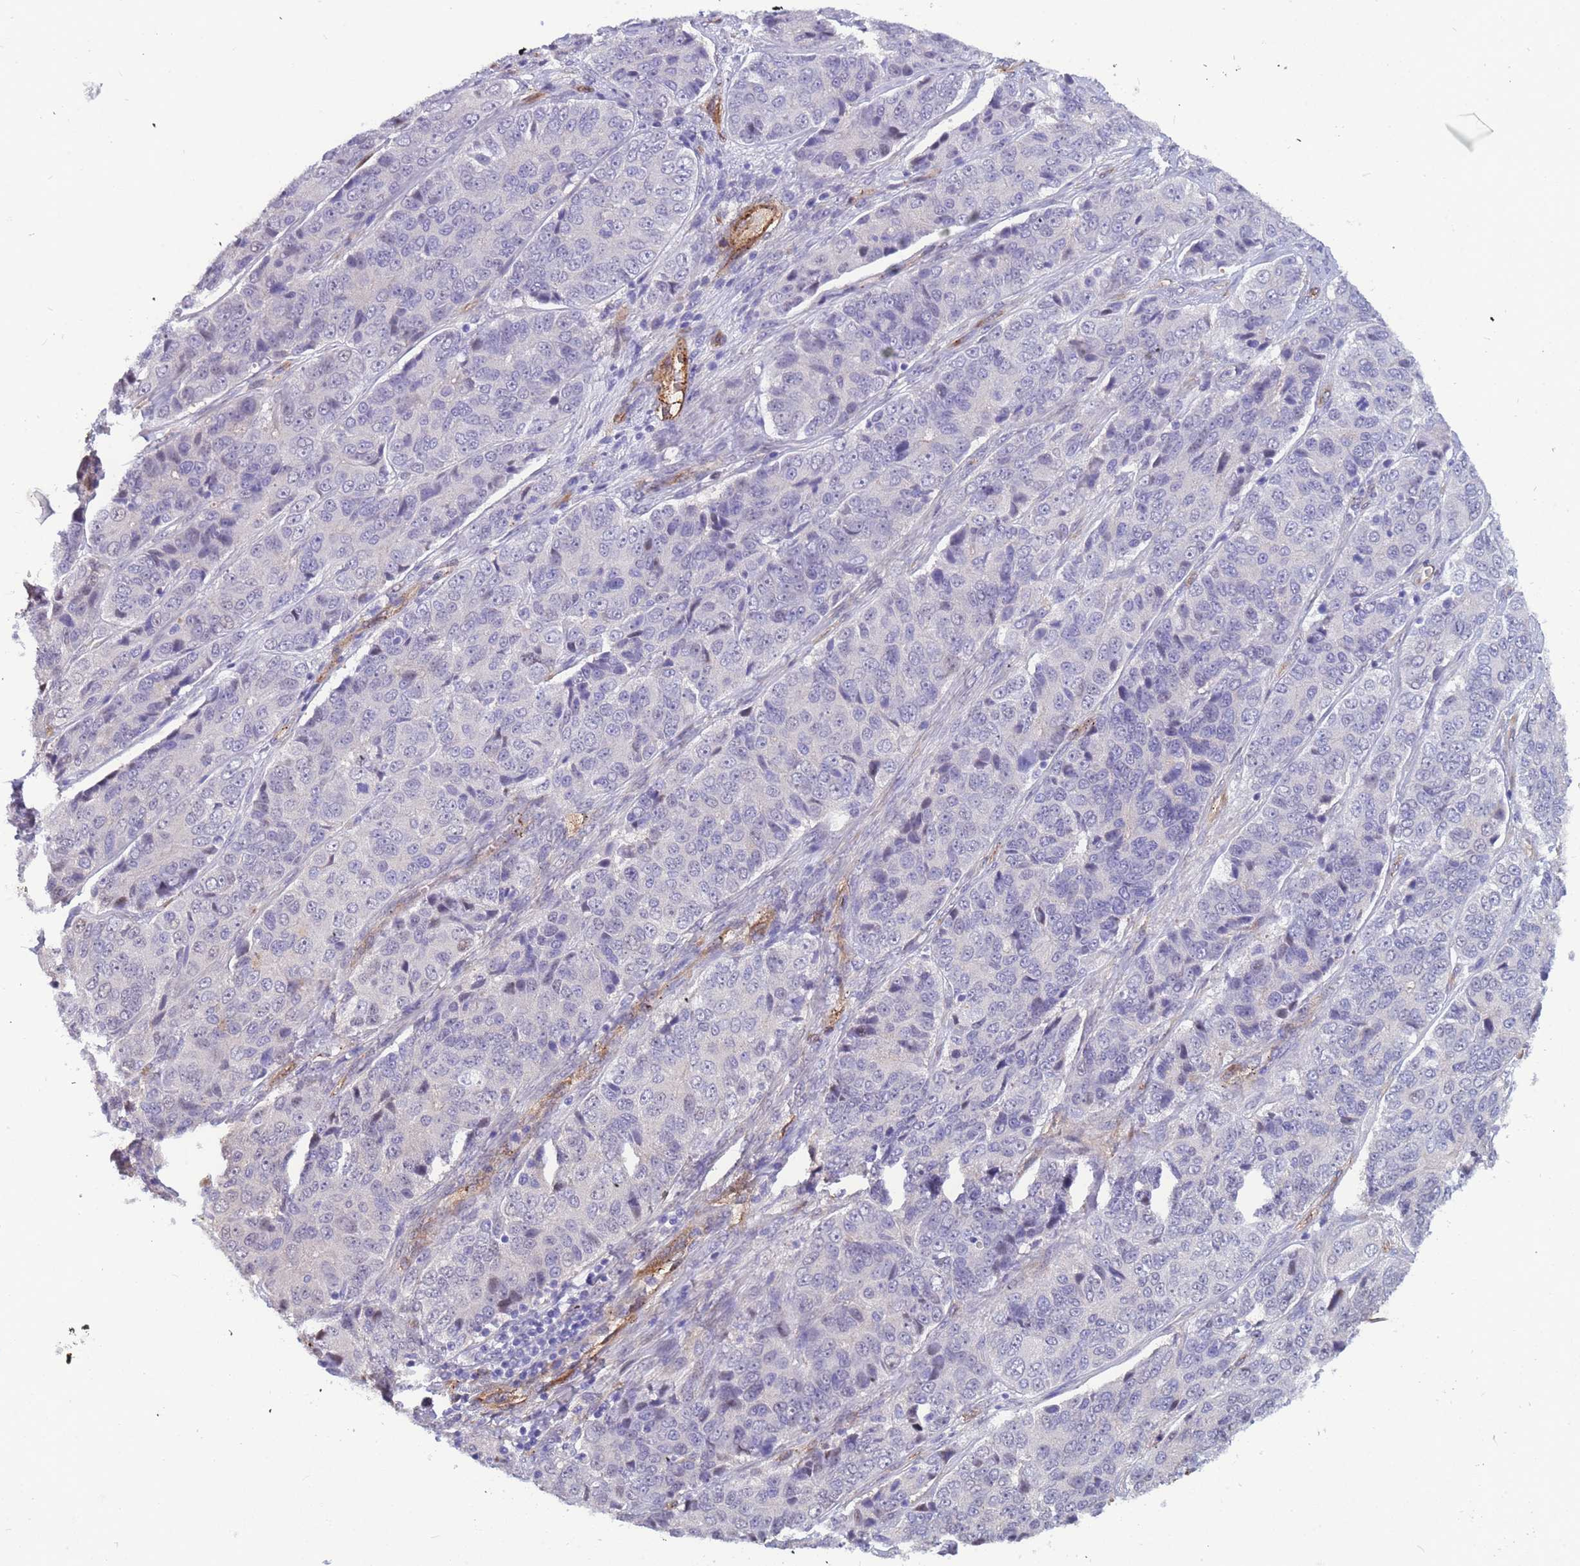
{"staining": {"intensity": "negative", "quantity": "none", "location": "none"}, "tissue": "ovarian cancer", "cell_type": "Tumor cells", "image_type": "cancer", "snomed": [{"axis": "morphology", "description": "Carcinoma, endometroid"}, {"axis": "topography", "description": "Ovary"}], "caption": "A high-resolution photomicrograph shows IHC staining of ovarian cancer (endometroid carcinoma), which reveals no significant staining in tumor cells. (DAB (3,3'-diaminobenzidine) IHC, high magnification).", "gene": "EHD2", "patient": {"sex": "female", "age": 51}}